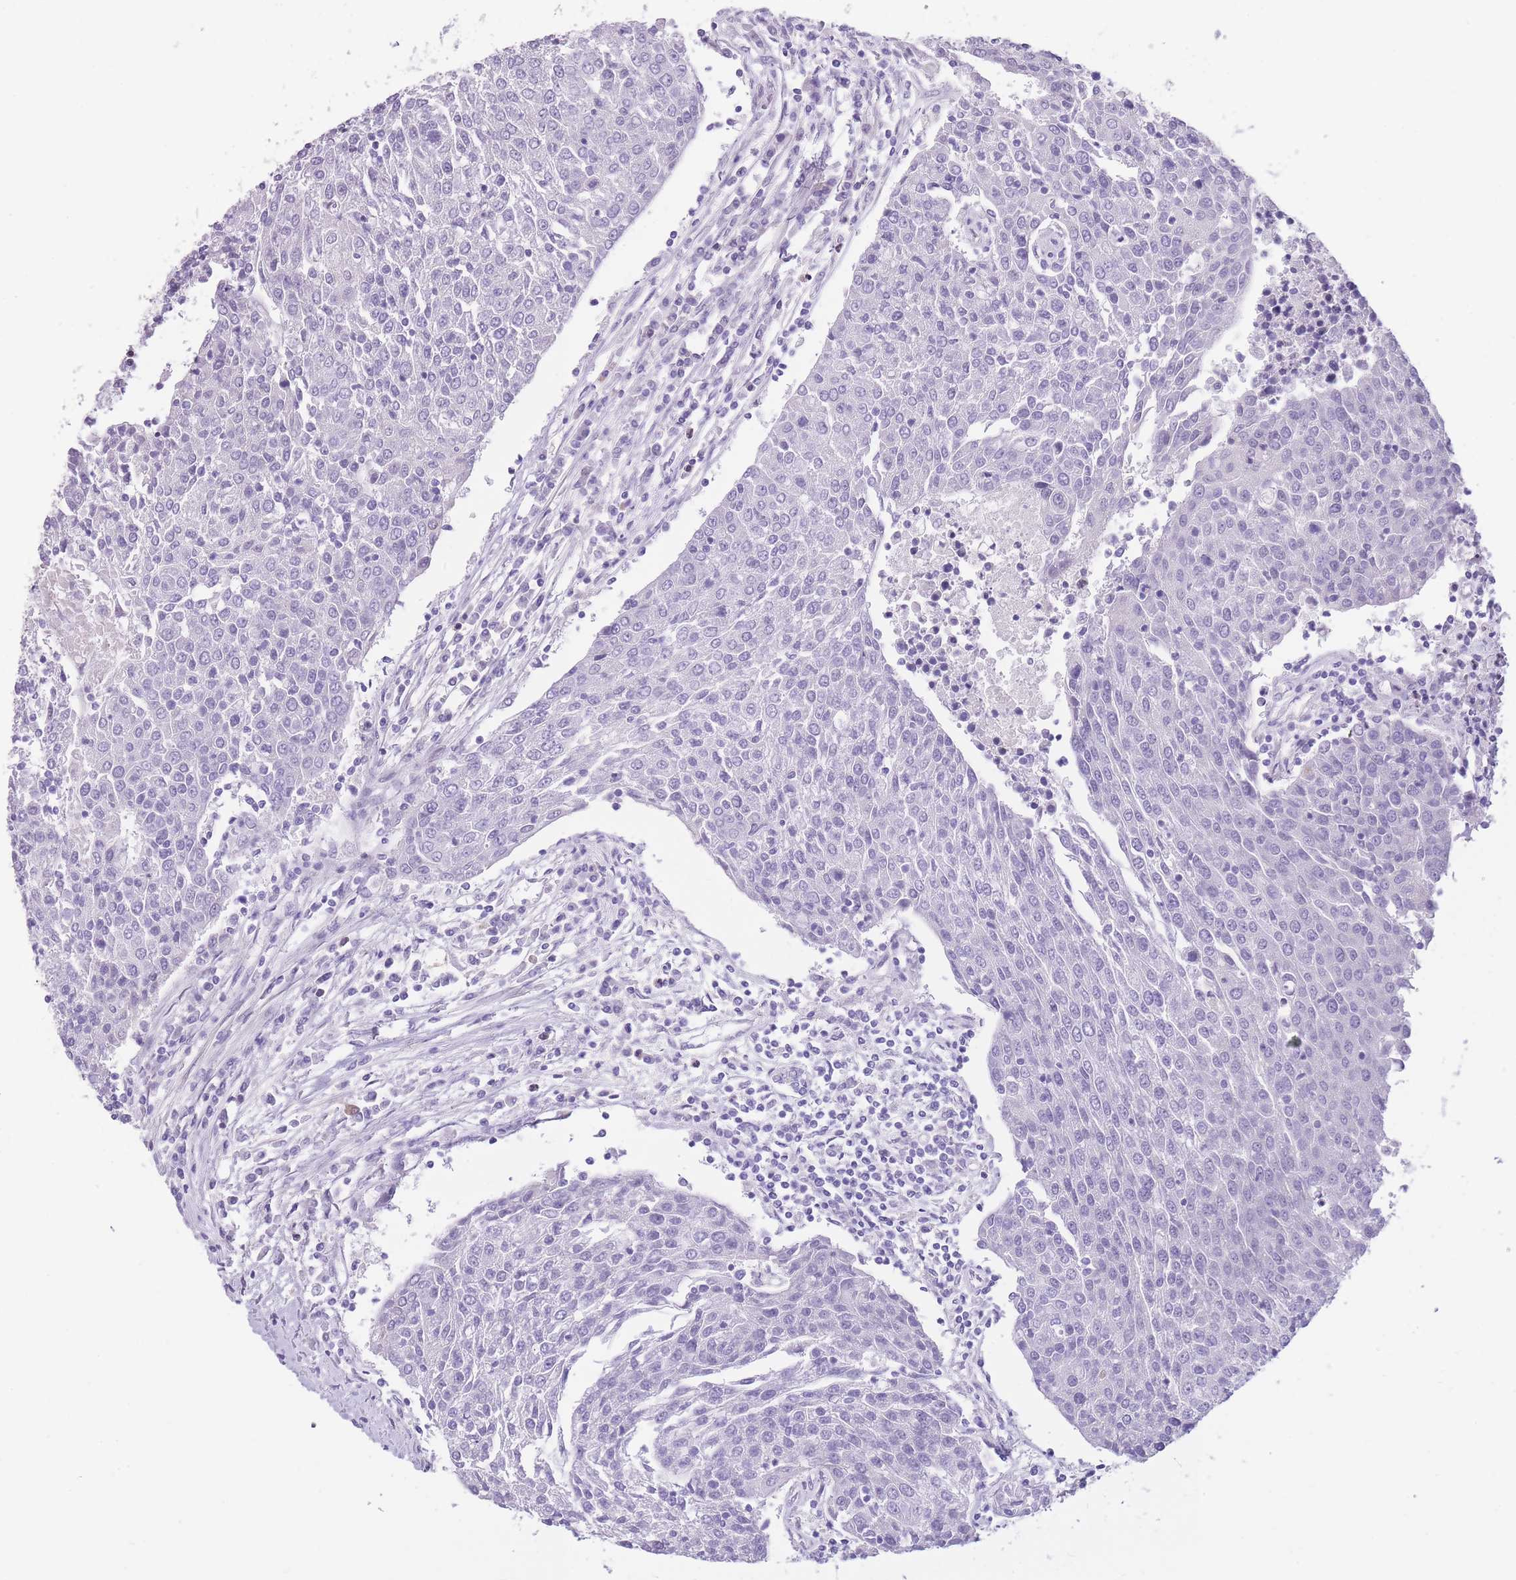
{"staining": {"intensity": "negative", "quantity": "none", "location": "none"}, "tissue": "urothelial cancer", "cell_type": "Tumor cells", "image_type": "cancer", "snomed": [{"axis": "morphology", "description": "Urothelial carcinoma, High grade"}, {"axis": "topography", "description": "Urinary bladder"}], "caption": "Immunohistochemistry photomicrograph of neoplastic tissue: urothelial carcinoma (high-grade) stained with DAB (3,3'-diaminobenzidine) shows no significant protein expression in tumor cells.", "gene": "WDR70", "patient": {"sex": "female", "age": 85}}